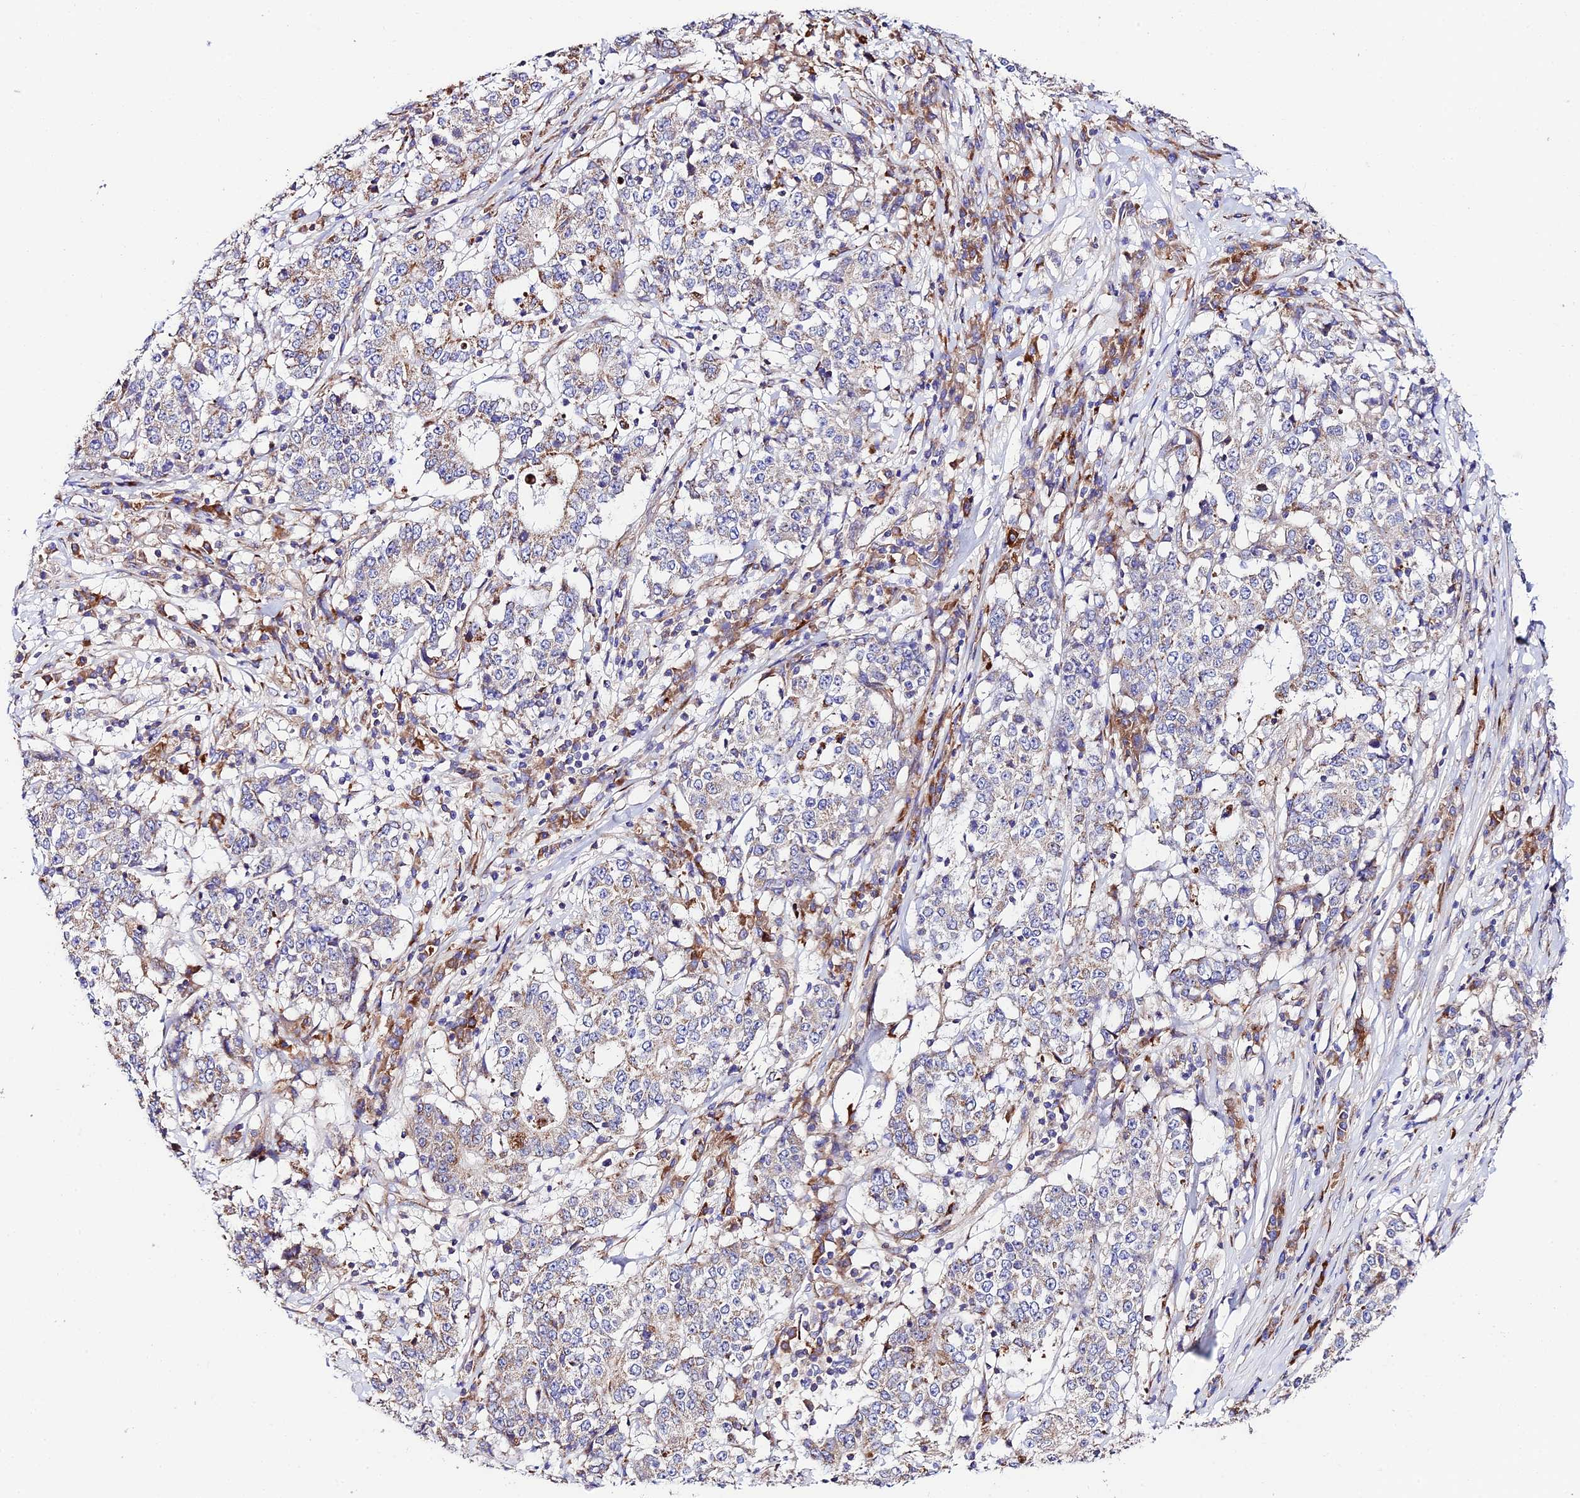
{"staining": {"intensity": "weak", "quantity": "<25%", "location": "cytoplasmic/membranous"}, "tissue": "stomach cancer", "cell_type": "Tumor cells", "image_type": "cancer", "snomed": [{"axis": "morphology", "description": "Adenocarcinoma, NOS"}, {"axis": "topography", "description": "Stomach"}], "caption": "Histopathology image shows no protein positivity in tumor cells of stomach adenocarcinoma tissue. (Brightfield microscopy of DAB (3,3'-diaminobenzidine) IHC at high magnification).", "gene": "VPS13C", "patient": {"sex": "male", "age": 59}}